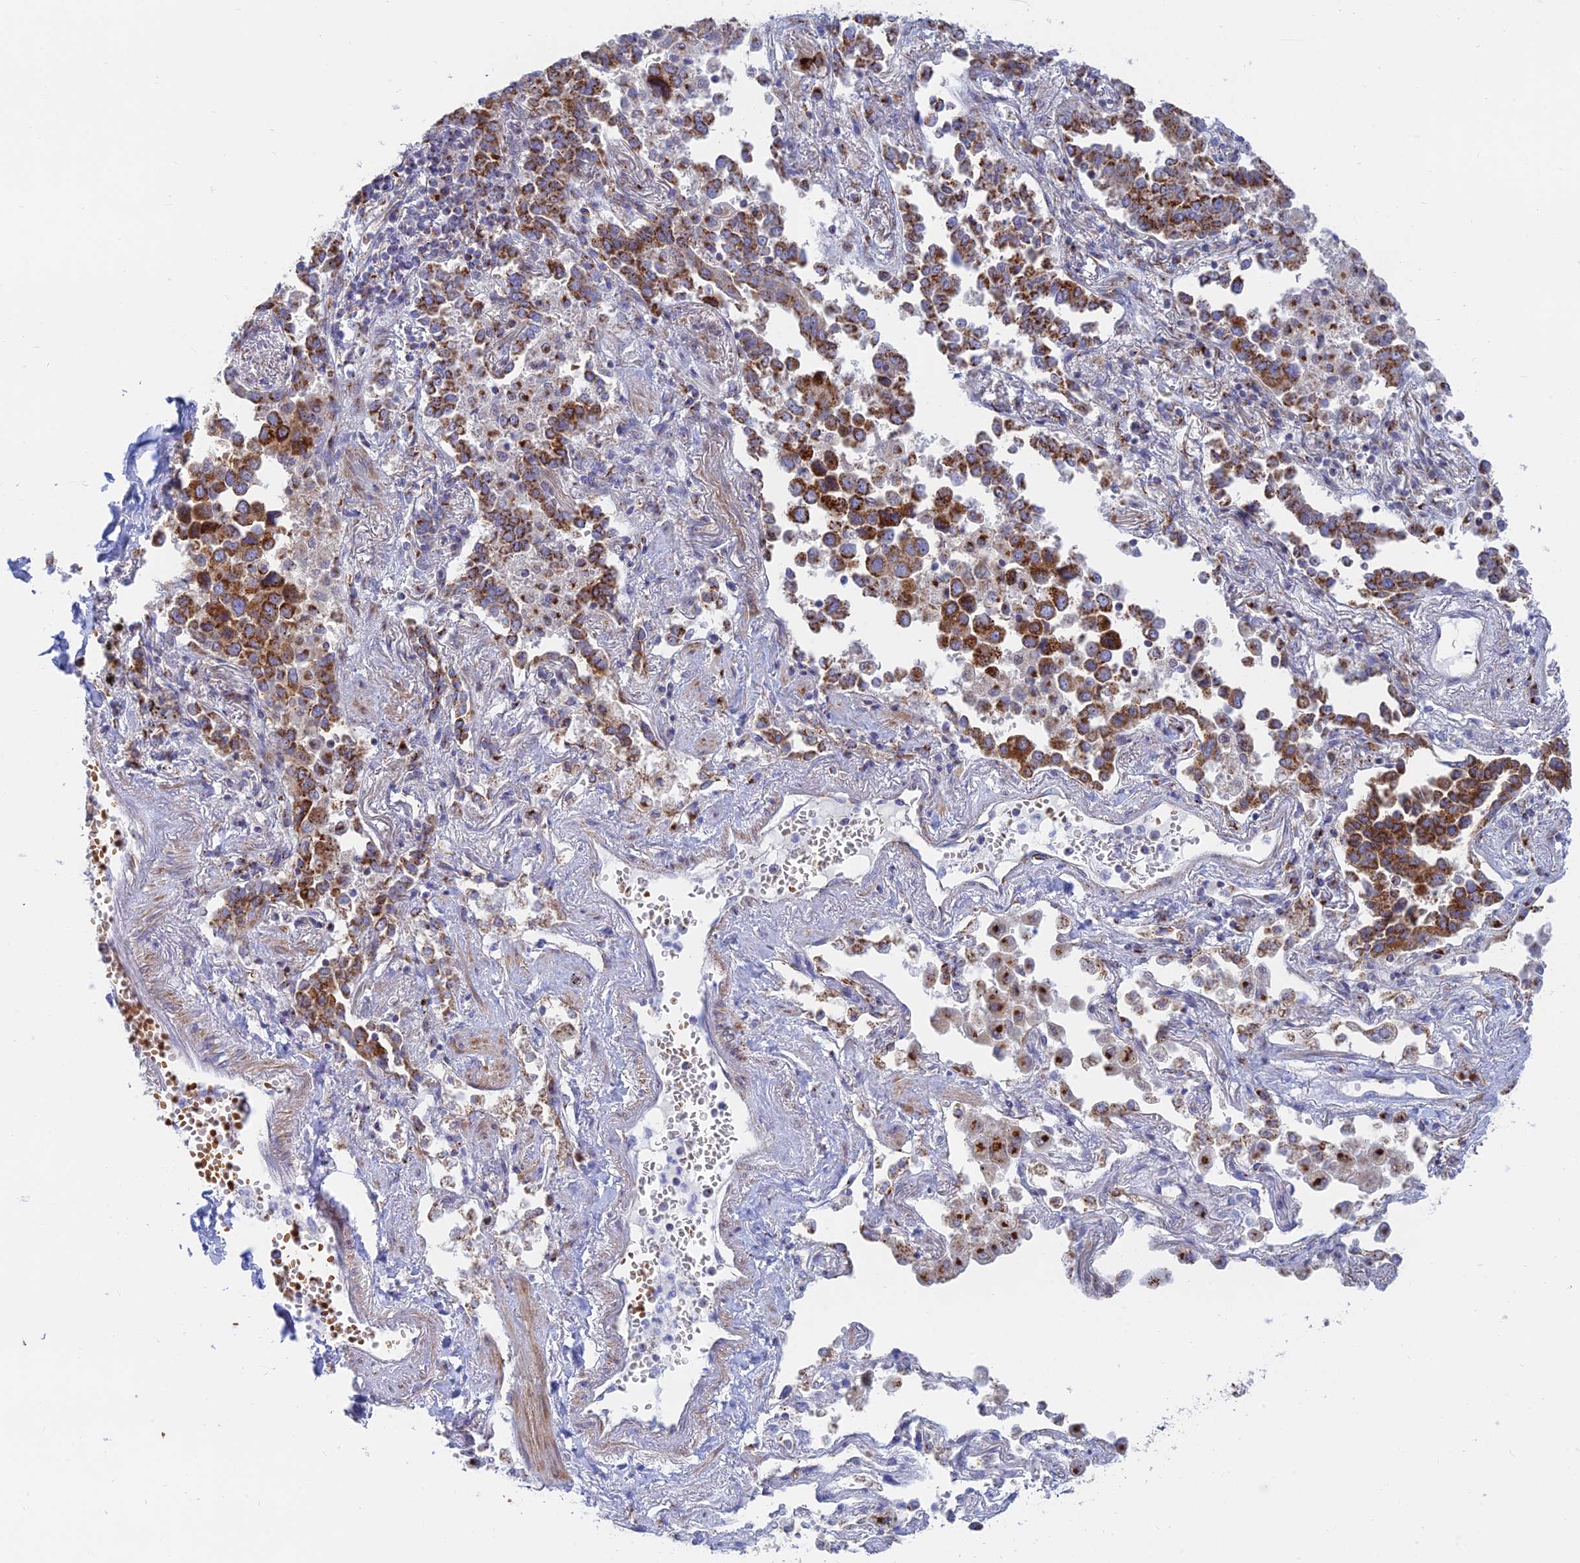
{"staining": {"intensity": "strong", "quantity": ">75%", "location": "cytoplasmic/membranous"}, "tissue": "lung cancer", "cell_type": "Tumor cells", "image_type": "cancer", "snomed": [{"axis": "morphology", "description": "Adenocarcinoma, NOS"}, {"axis": "topography", "description": "Lung"}], "caption": "Human adenocarcinoma (lung) stained with a protein marker reveals strong staining in tumor cells.", "gene": "HS2ST1", "patient": {"sex": "male", "age": 67}}